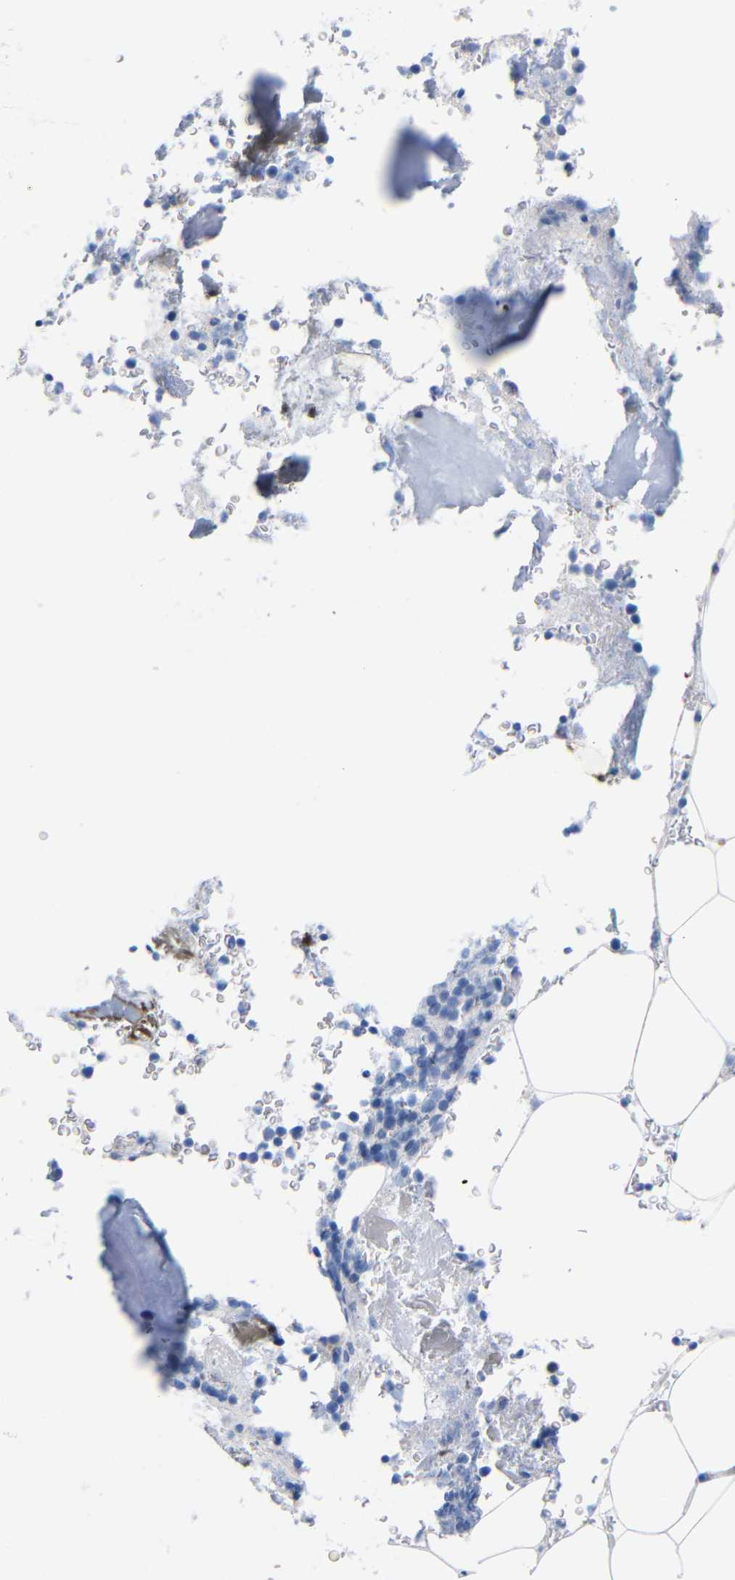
{"staining": {"intensity": "moderate", "quantity": "<25%", "location": "cytoplasmic/membranous"}, "tissue": "bone marrow", "cell_type": "Hematopoietic cells", "image_type": "normal", "snomed": [{"axis": "morphology", "description": "Normal tissue, NOS"}, {"axis": "topography", "description": "Bone marrow"}], "caption": "A brown stain labels moderate cytoplasmic/membranous positivity of a protein in hematopoietic cells of benign human bone marrow. (Brightfield microscopy of DAB IHC at high magnification).", "gene": "CGNL1", "patient": {"sex": "male"}}